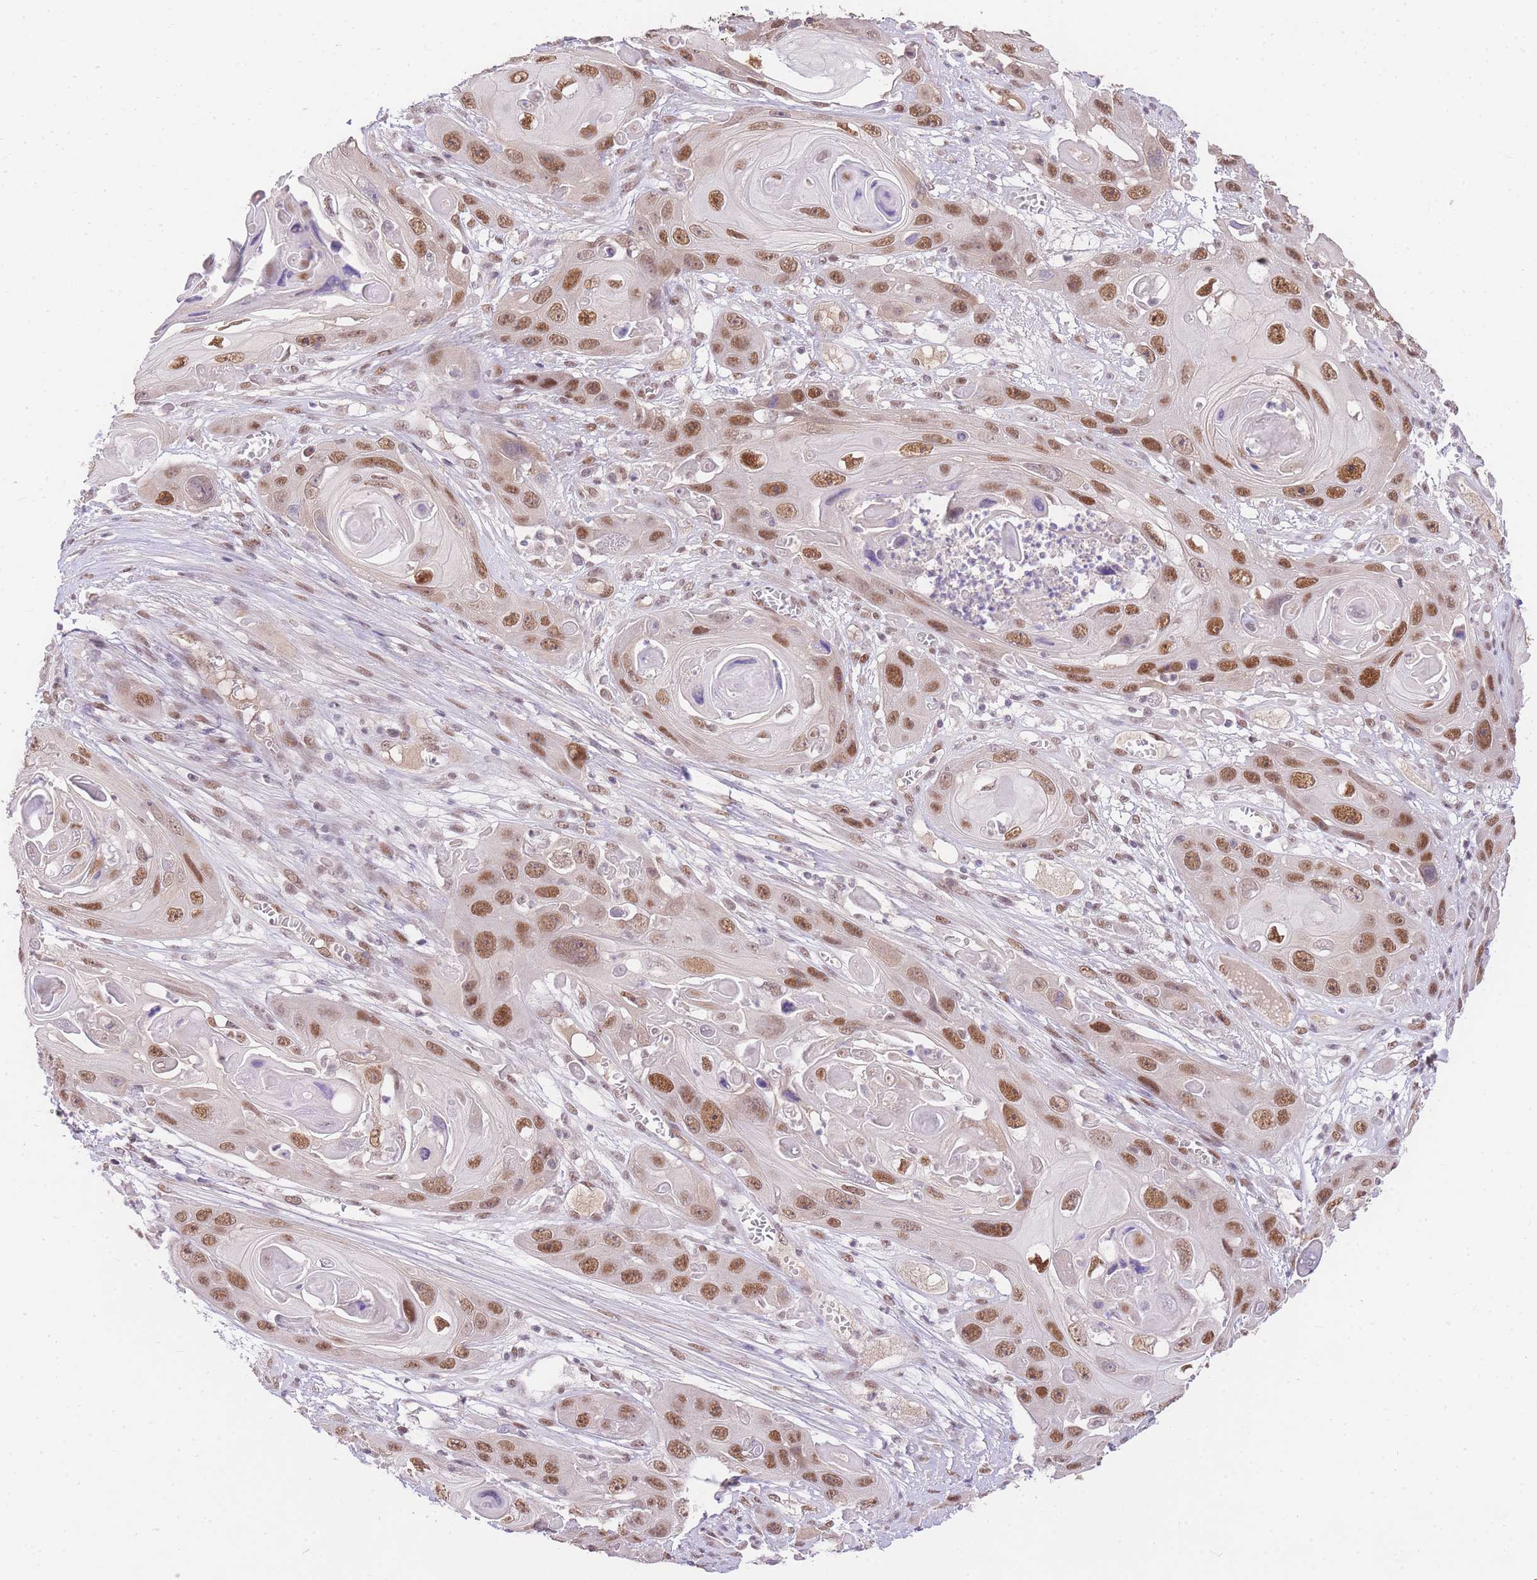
{"staining": {"intensity": "moderate", "quantity": ">75%", "location": "nuclear"}, "tissue": "skin cancer", "cell_type": "Tumor cells", "image_type": "cancer", "snomed": [{"axis": "morphology", "description": "Squamous cell carcinoma, NOS"}, {"axis": "topography", "description": "Skin"}], "caption": "Immunohistochemistry micrograph of skin cancer (squamous cell carcinoma) stained for a protein (brown), which exhibits medium levels of moderate nuclear positivity in about >75% of tumor cells.", "gene": "UBXN7", "patient": {"sex": "male", "age": 55}}